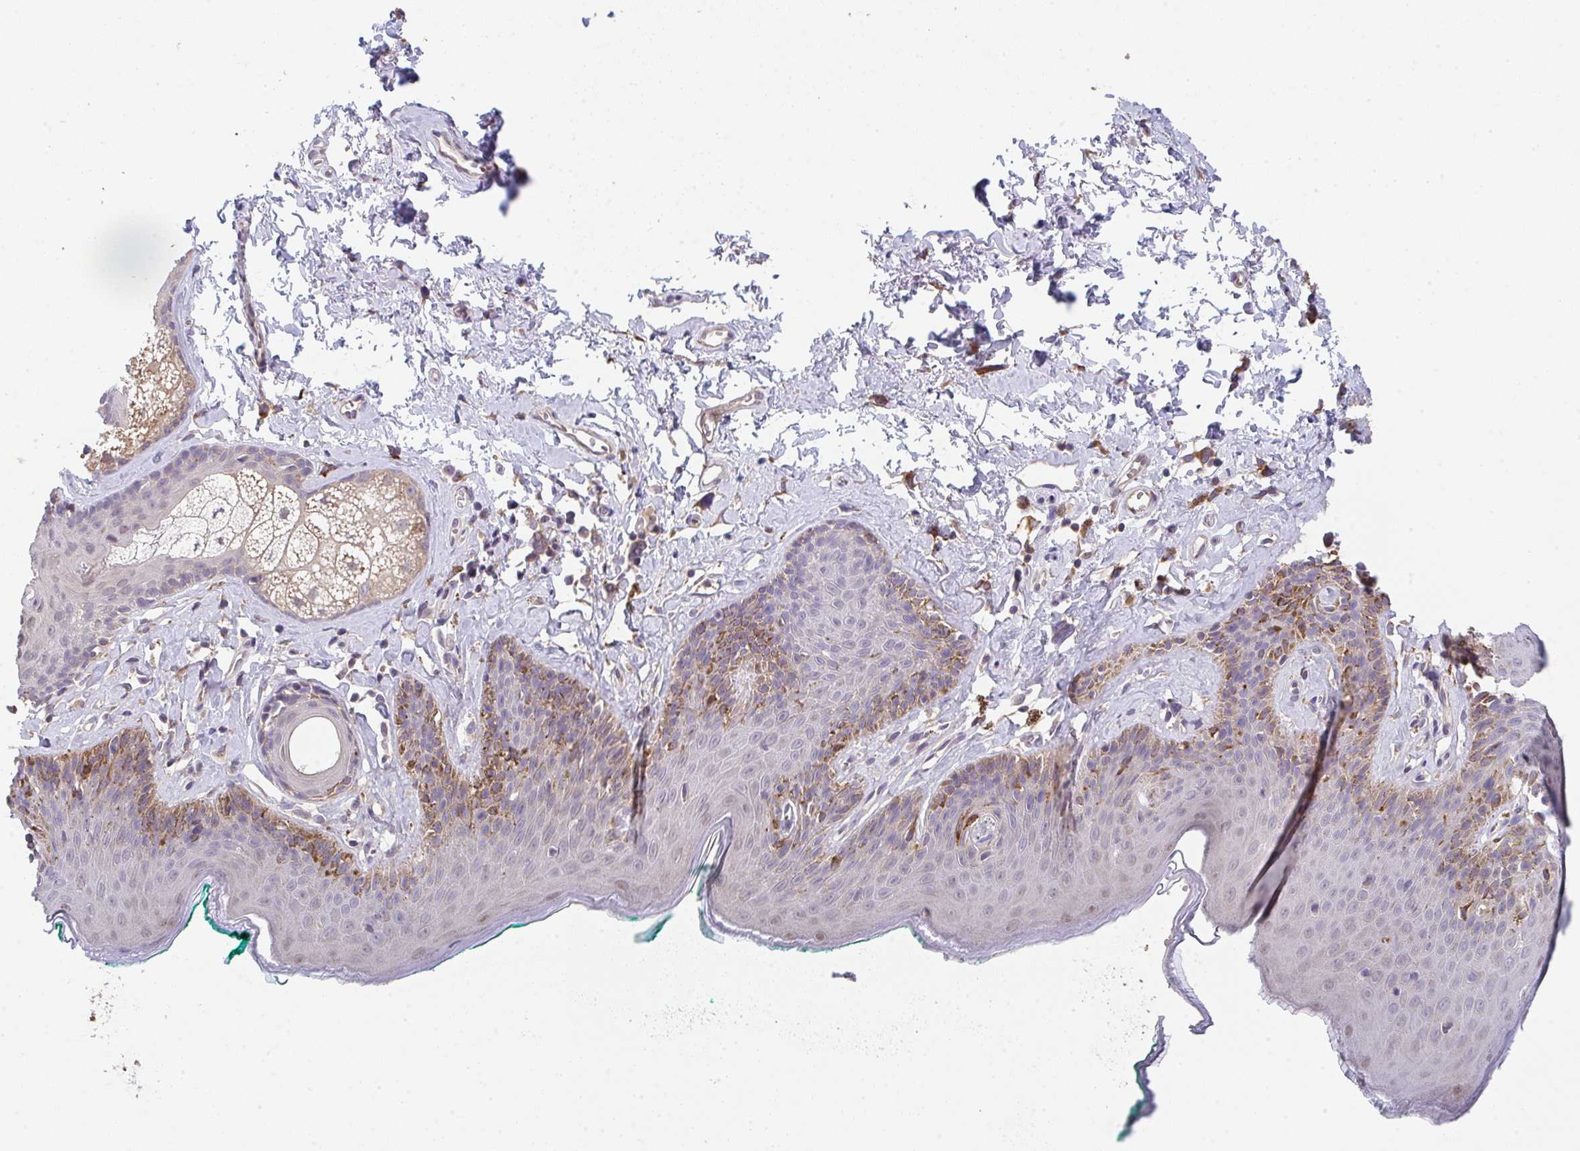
{"staining": {"intensity": "weak", "quantity": "25%-75%", "location": "cytoplasmic/membranous"}, "tissue": "skin", "cell_type": "Epidermal cells", "image_type": "normal", "snomed": [{"axis": "morphology", "description": "Normal tissue, NOS"}, {"axis": "topography", "description": "Vulva"}, {"axis": "topography", "description": "Peripheral nerve tissue"}], "caption": "A histopathology image of human skin stained for a protein demonstrates weak cytoplasmic/membranous brown staining in epidermal cells.", "gene": "TSPAN31", "patient": {"sex": "female", "age": 66}}